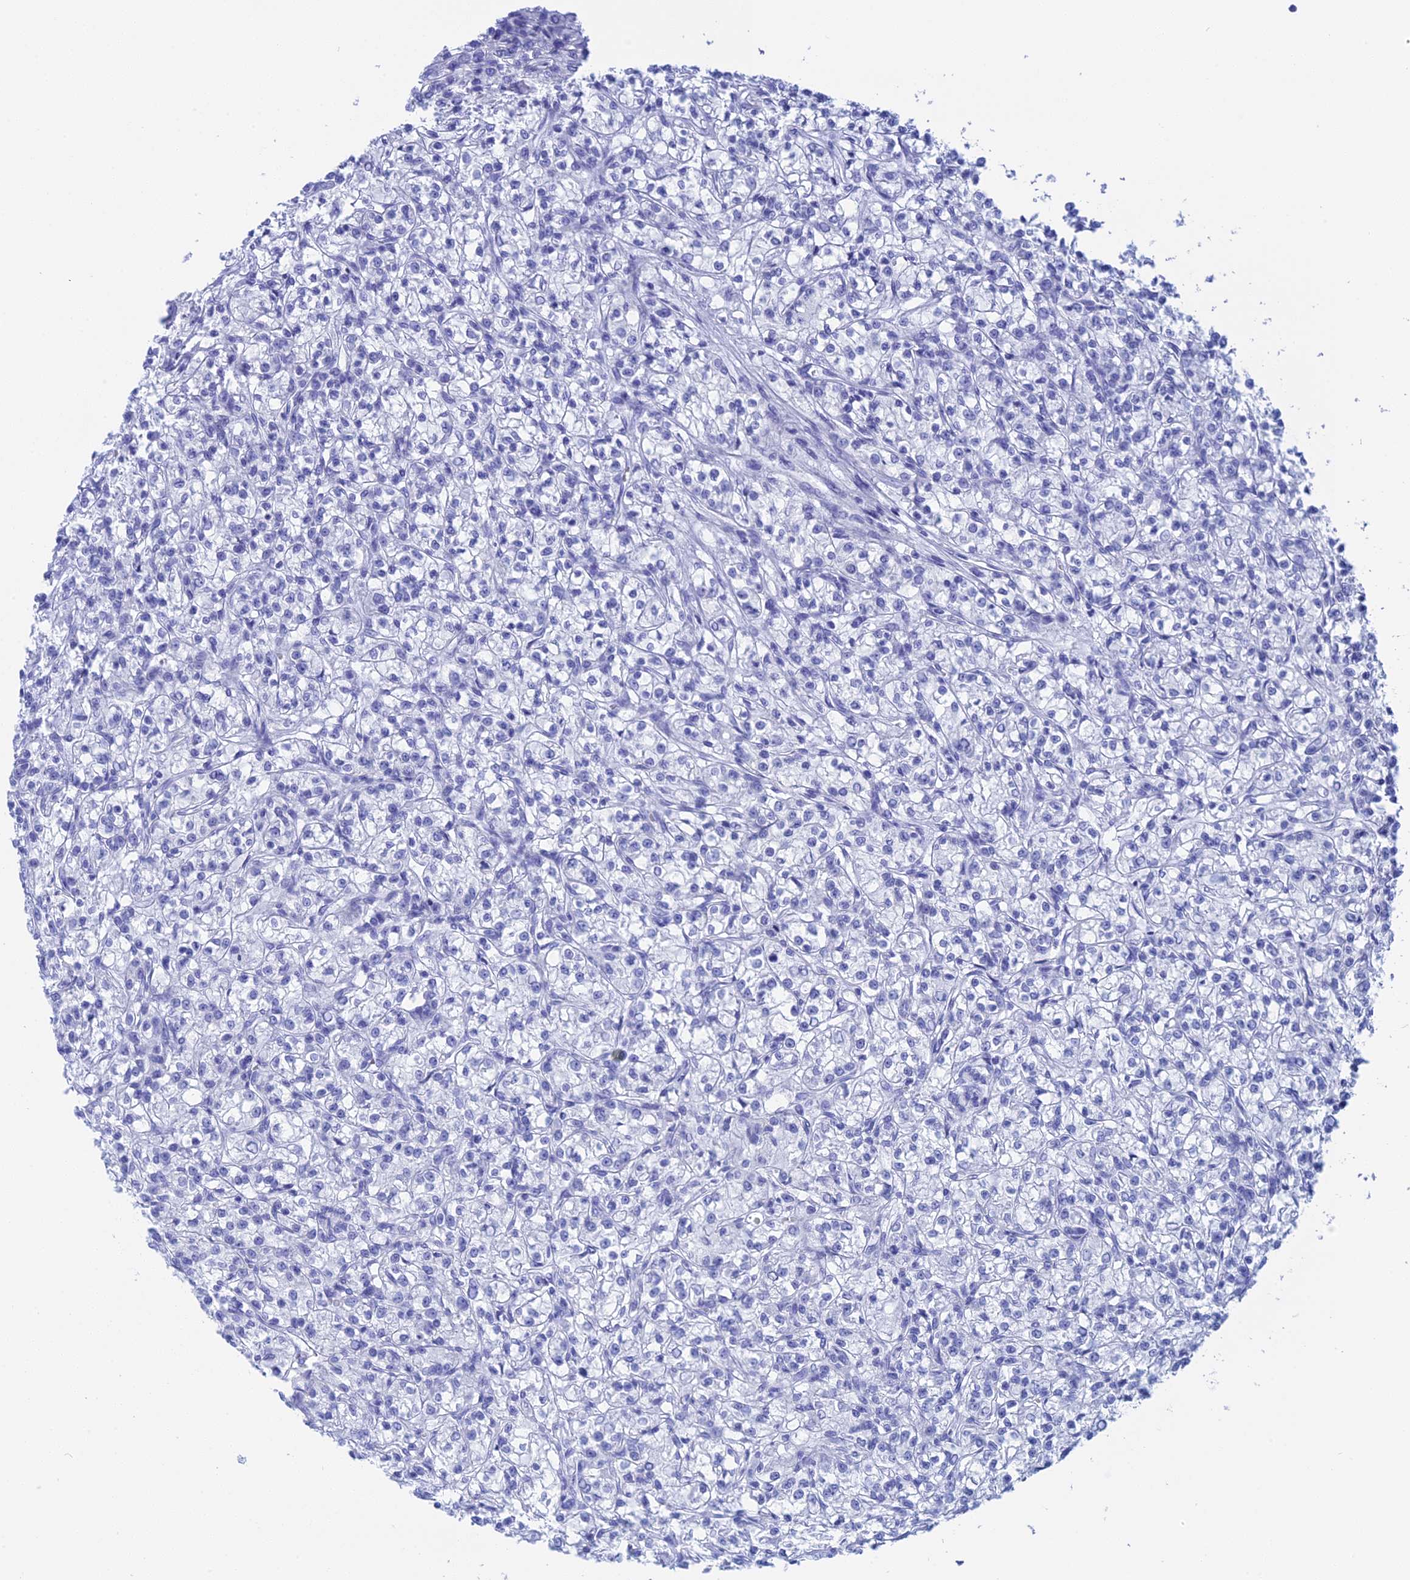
{"staining": {"intensity": "negative", "quantity": "none", "location": "none"}, "tissue": "renal cancer", "cell_type": "Tumor cells", "image_type": "cancer", "snomed": [{"axis": "morphology", "description": "Adenocarcinoma, NOS"}, {"axis": "topography", "description": "Kidney"}], "caption": "Tumor cells are negative for brown protein staining in adenocarcinoma (renal).", "gene": "TEX101", "patient": {"sex": "female", "age": 59}}